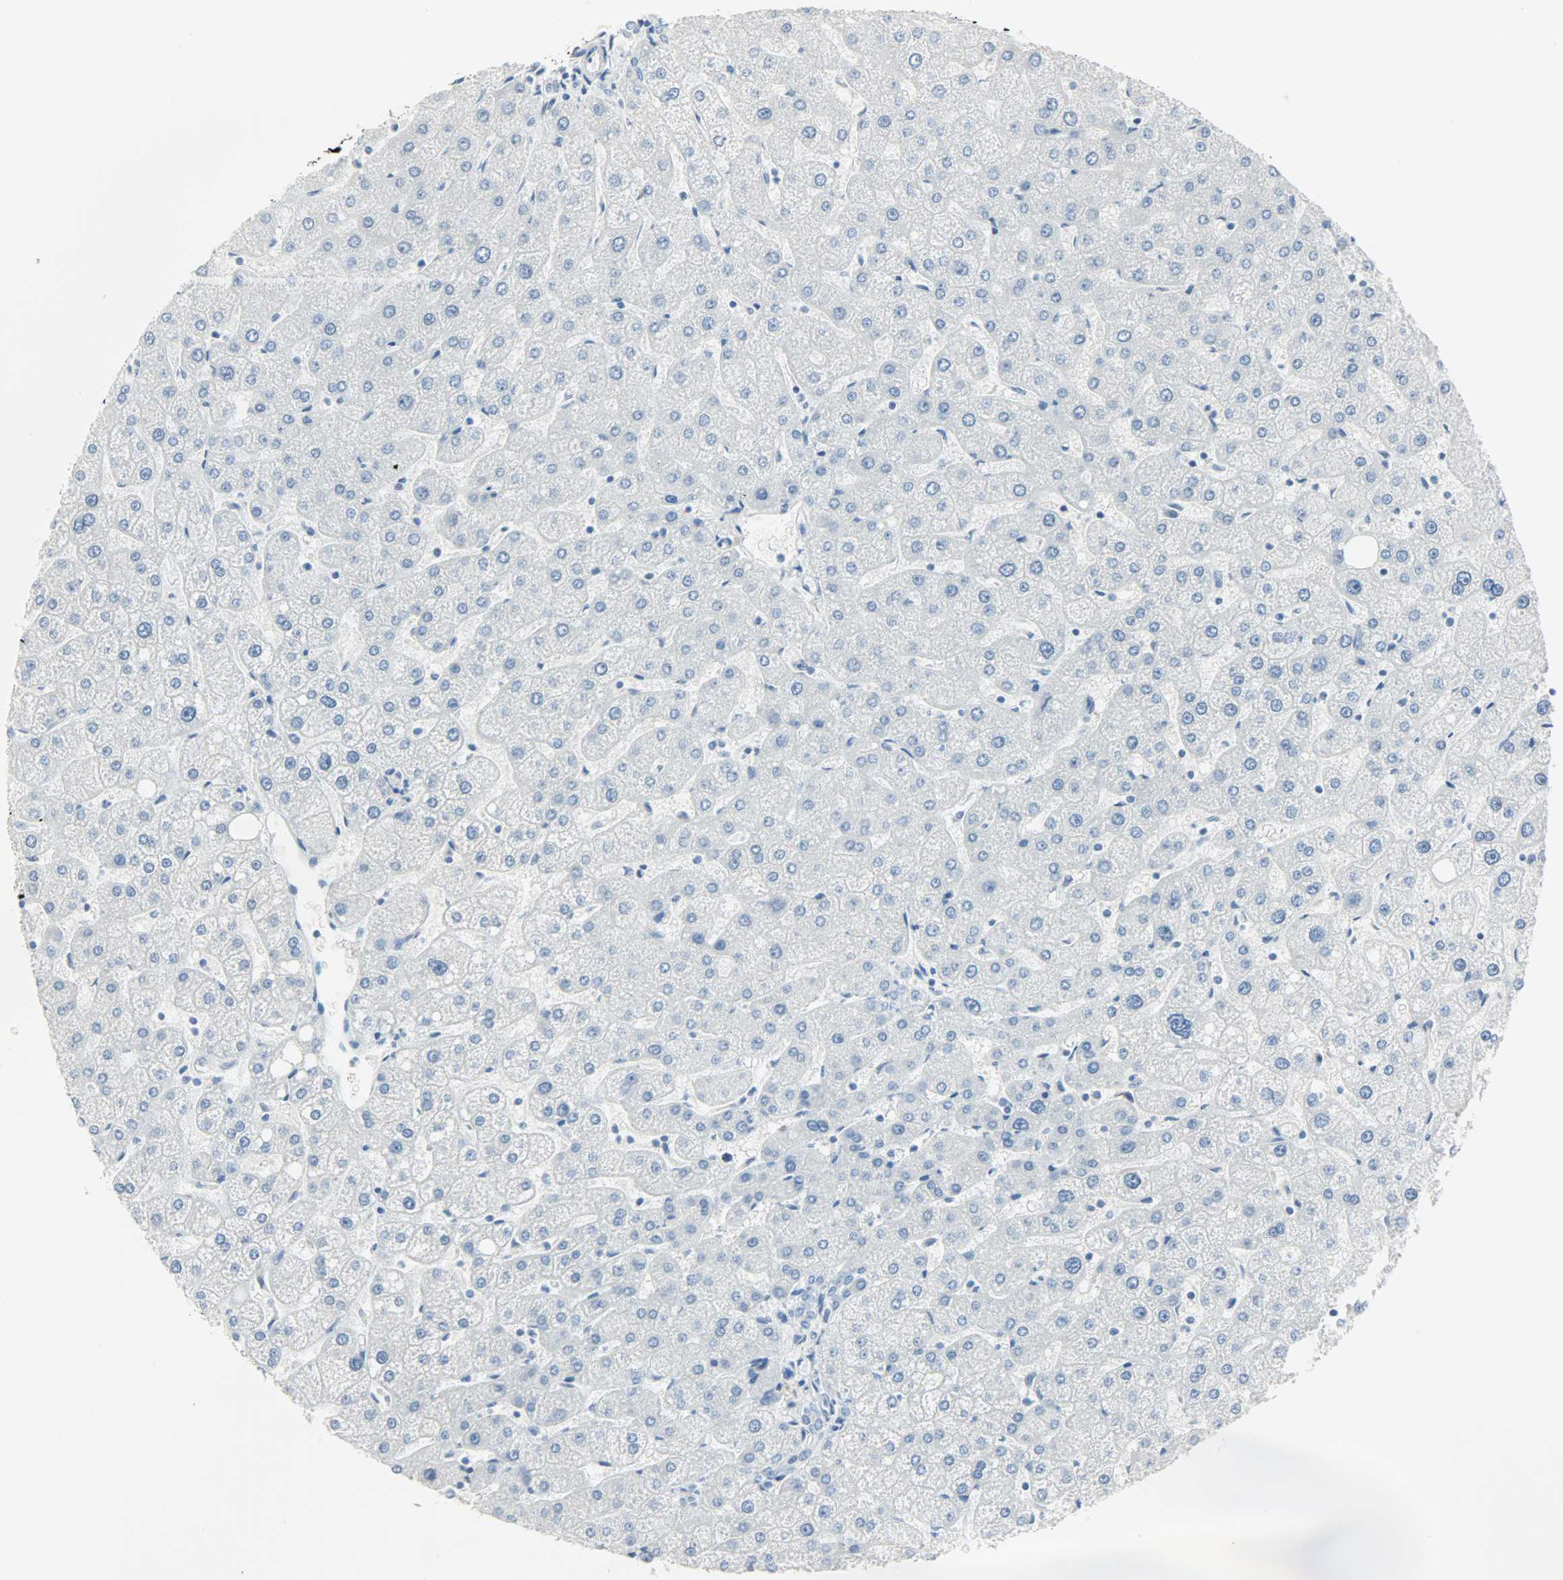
{"staining": {"intensity": "negative", "quantity": "none", "location": "none"}, "tissue": "liver", "cell_type": "Cholangiocytes", "image_type": "normal", "snomed": [{"axis": "morphology", "description": "Normal tissue, NOS"}, {"axis": "topography", "description": "Liver"}], "caption": "A photomicrograph of human liver is negative for staining in cholangiocytes. (Brightfield microscopy of DAB IHC at high magnification).", "gene": "PTPN6", "patient": {"sex": "male", "age": 67}}